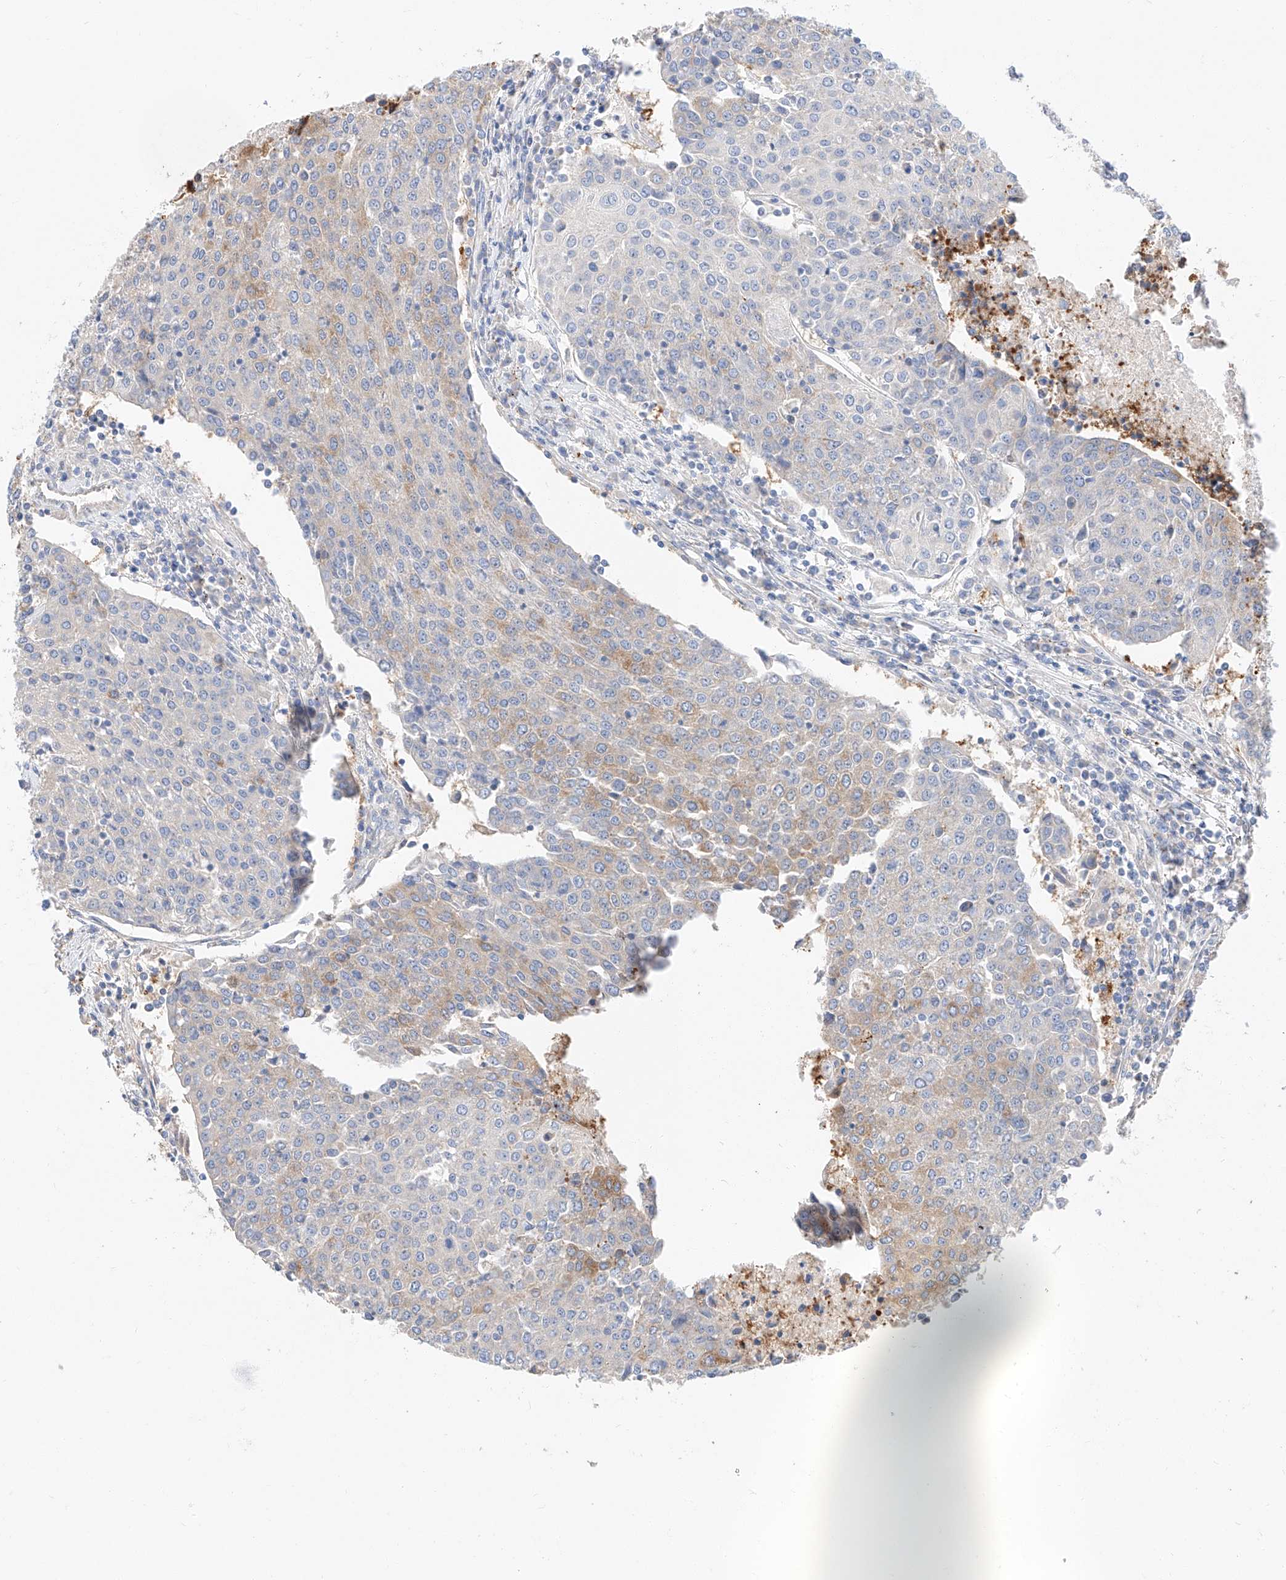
{"staining": {"intensity": "weak", "quantity": "25%-75%", "location": "cytoplasmic/membranous"}, "tissue": "urothelial cancer", "cell_type": "Tumor cells", "image_type": "cancer", "snomed": [{"axis": "morphology", "description": "Urothelial carcinoma, High grade"}, {"axis": "topography", "description": "Urinary bladder"}], "caption": "Weak cytoplasmic/membranous protein expression is present in approximately 25%-75% of tumor cells in urothelial cancer.", "gene": "GLMN", "patient": {"sex": "female", "age": 85}}